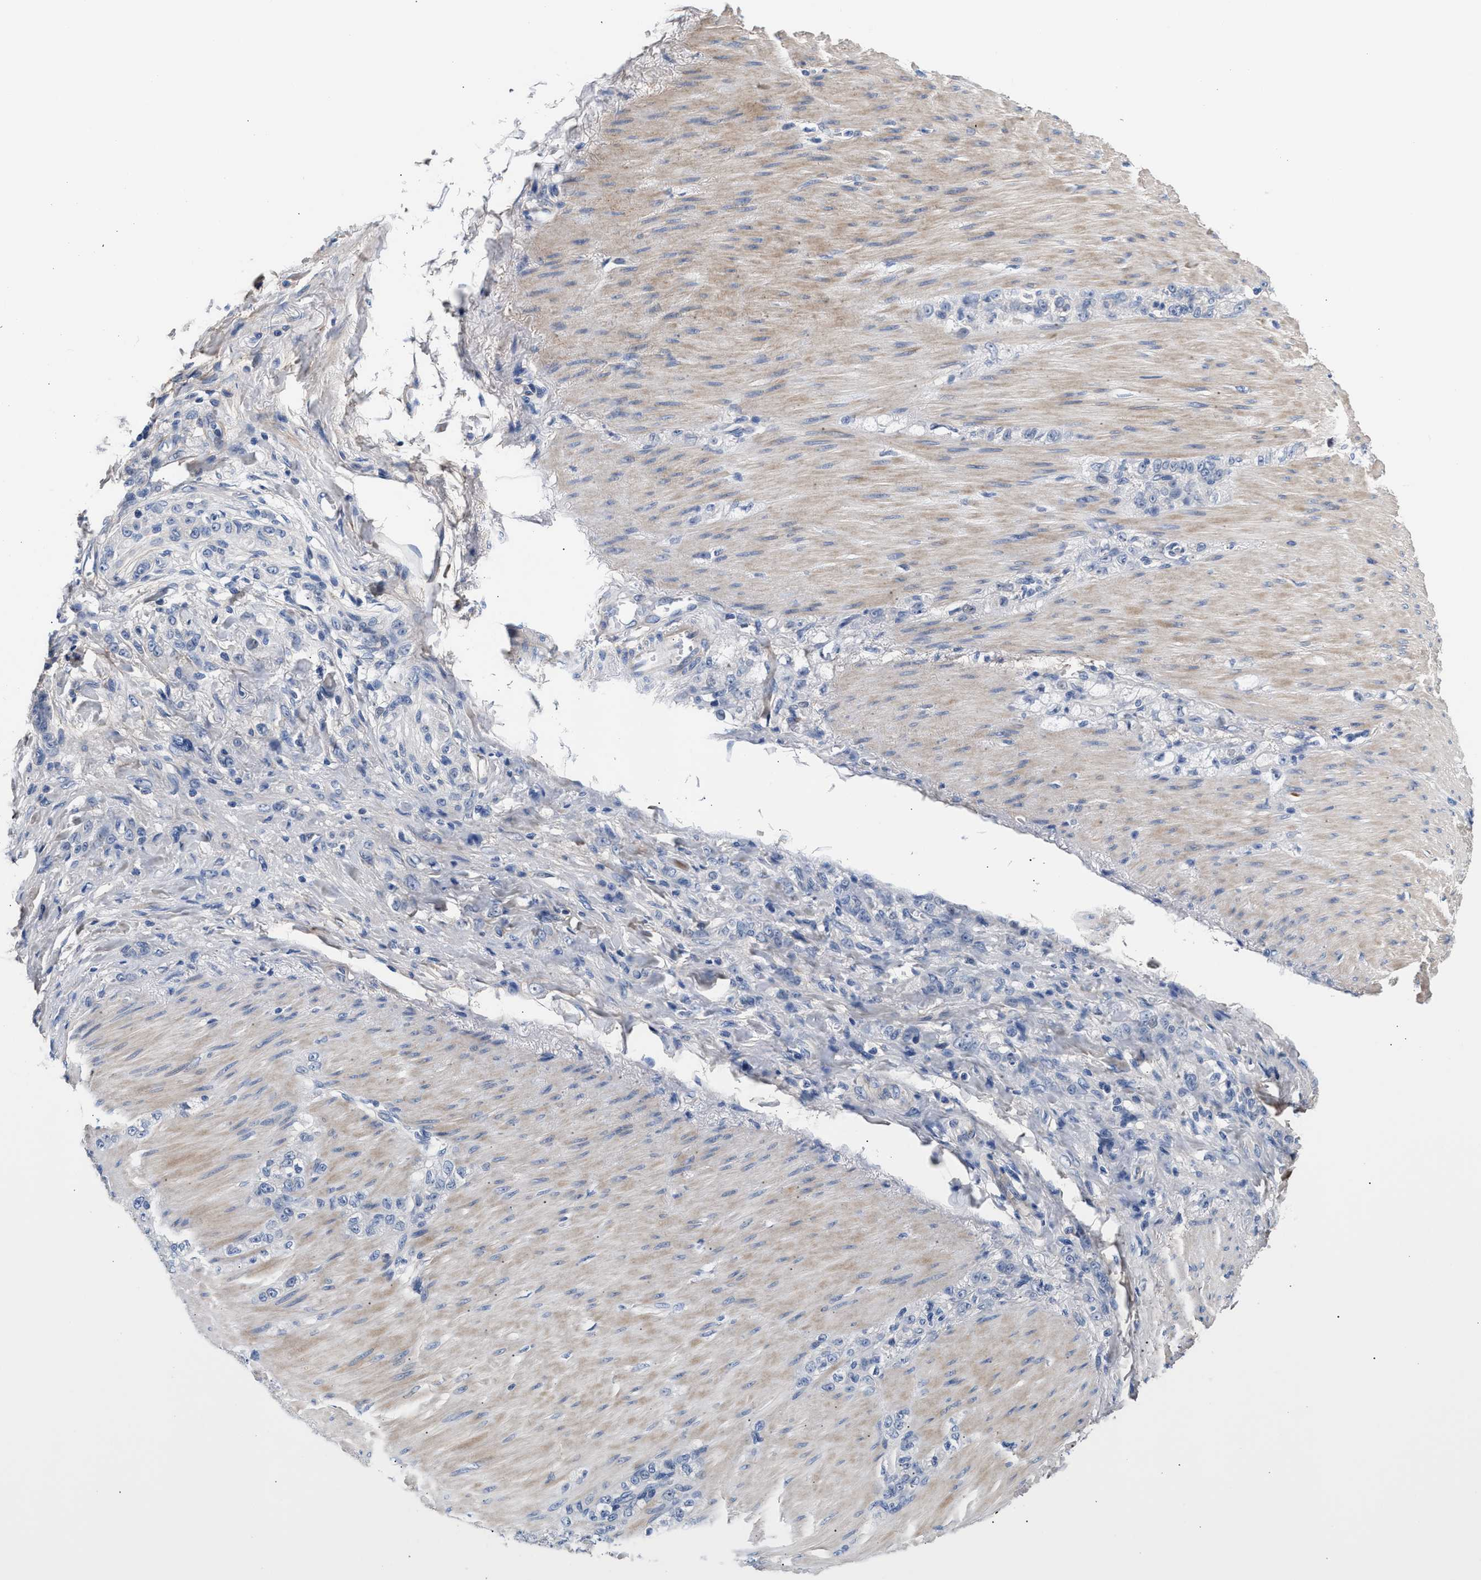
{"staining": {"intensity": "negative", "quantity": "none", "location": "none"}, "tissue": "stomach cancer", "cell_type": "Tumor cells", "image_type": "cancer", "snomed": [{"axis": "morphology", "description": "Normal tissue, NOS"}, {"axis": "morphology", "description": "Adenocarcinoma, NOS"}, {"axis": "topography", "description": "Stomach"}], "caption": "This is a photomicrograph of immunohistochemistry staining of adenocarcinoma (stomach), which shows no staining in tumor cells.", "gene": "ACTL7B", "patient": {"sex": "male", "age": 82}}